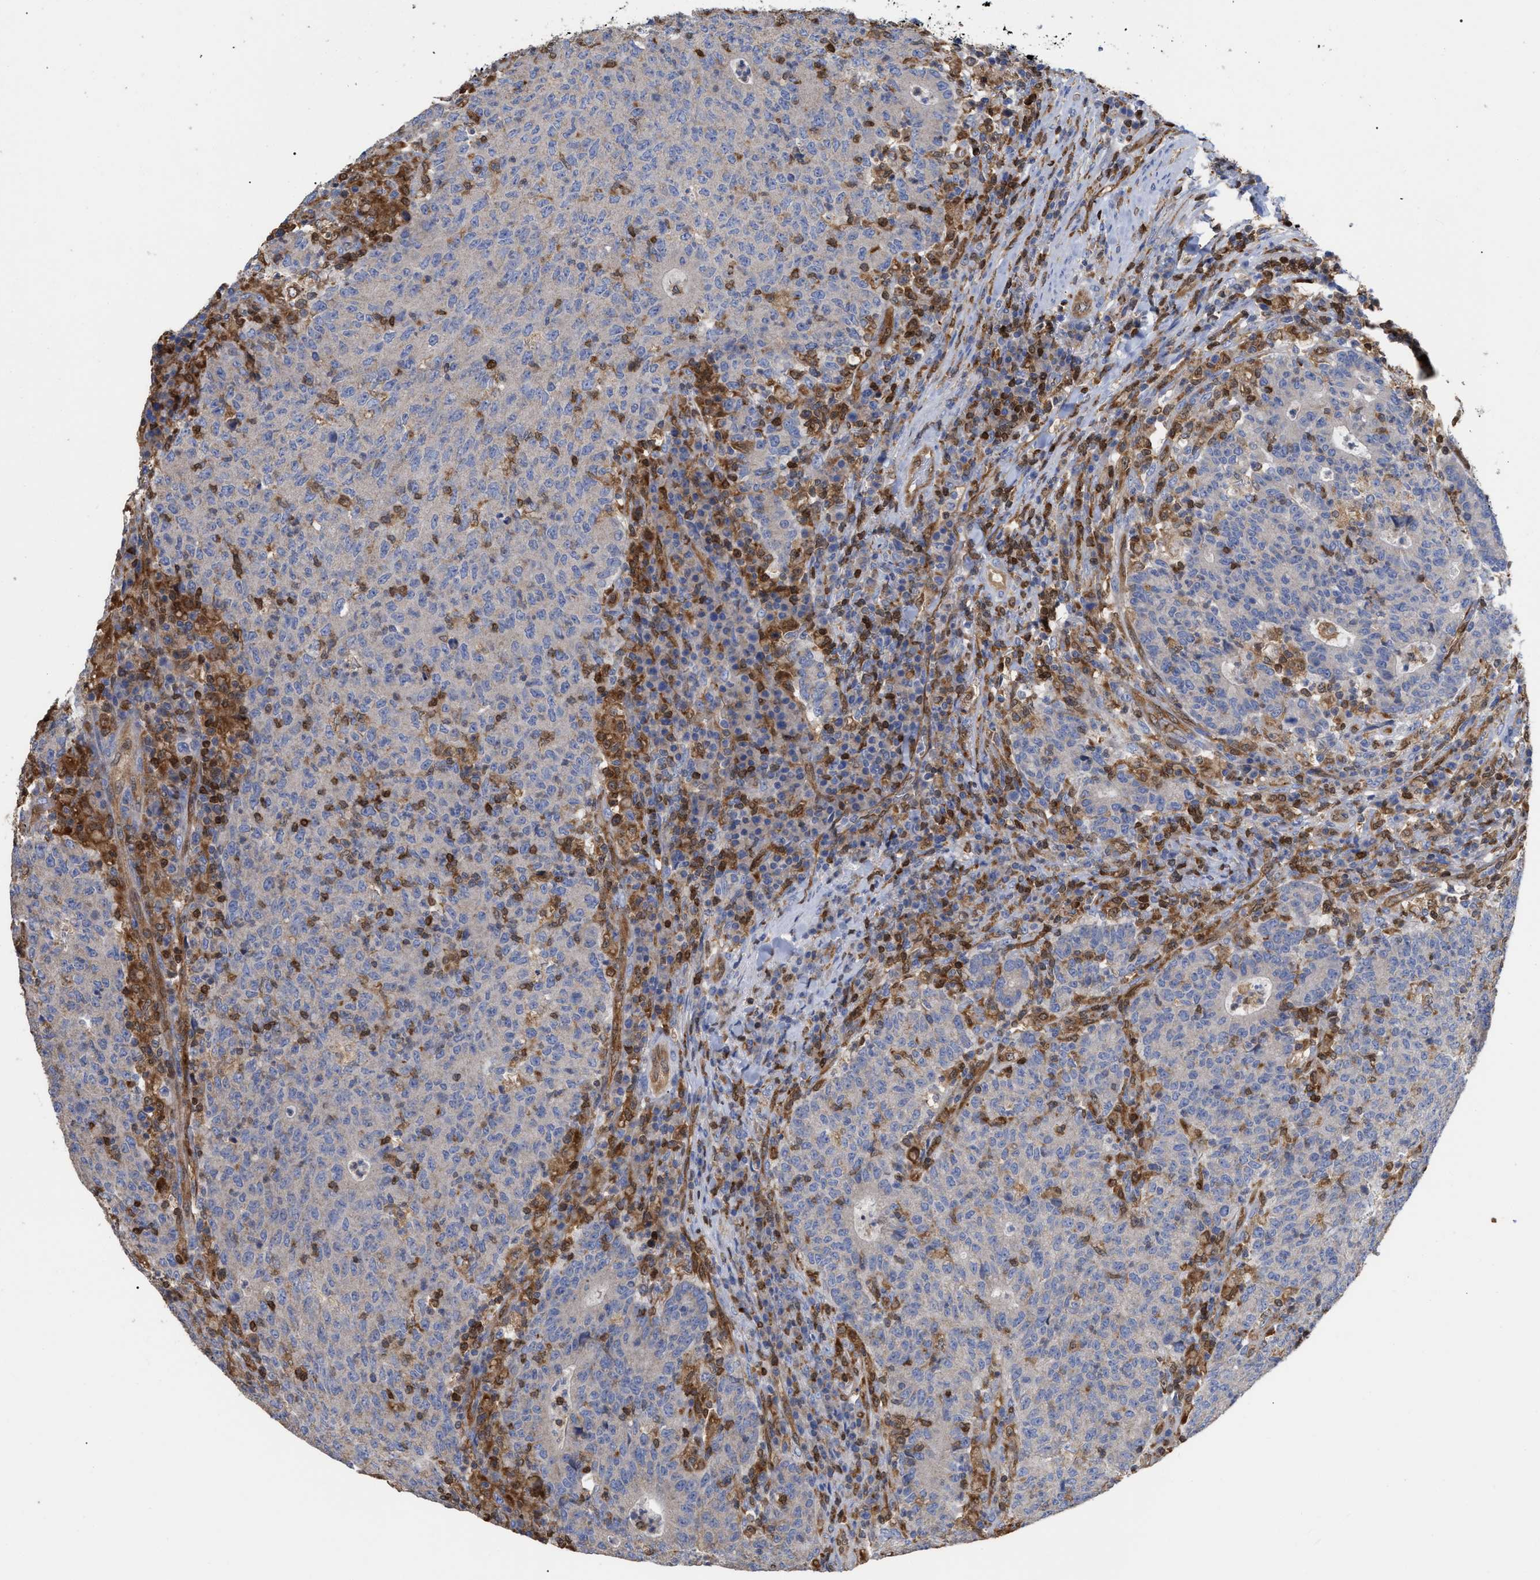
{"staining": {"intensity": "negative", "quantity": "none", "location": "none"}, "tissue": "colorectal cancer", "cell_type": "Tumor cells", "image_type": "cancer", "snomed": [{"axis": "morphology", "description": "Adenocarcinoma, NOS"}, {"axis": "topography", "description": "Colon"}], "caption": "This is an immunohistochemistry photomicrograph of human colorectal cancer (adenocarcinoma). There is no expression in tumor cells.", "gene": "GIMAP4", "patient": {"sex": "female", "age": 75}}